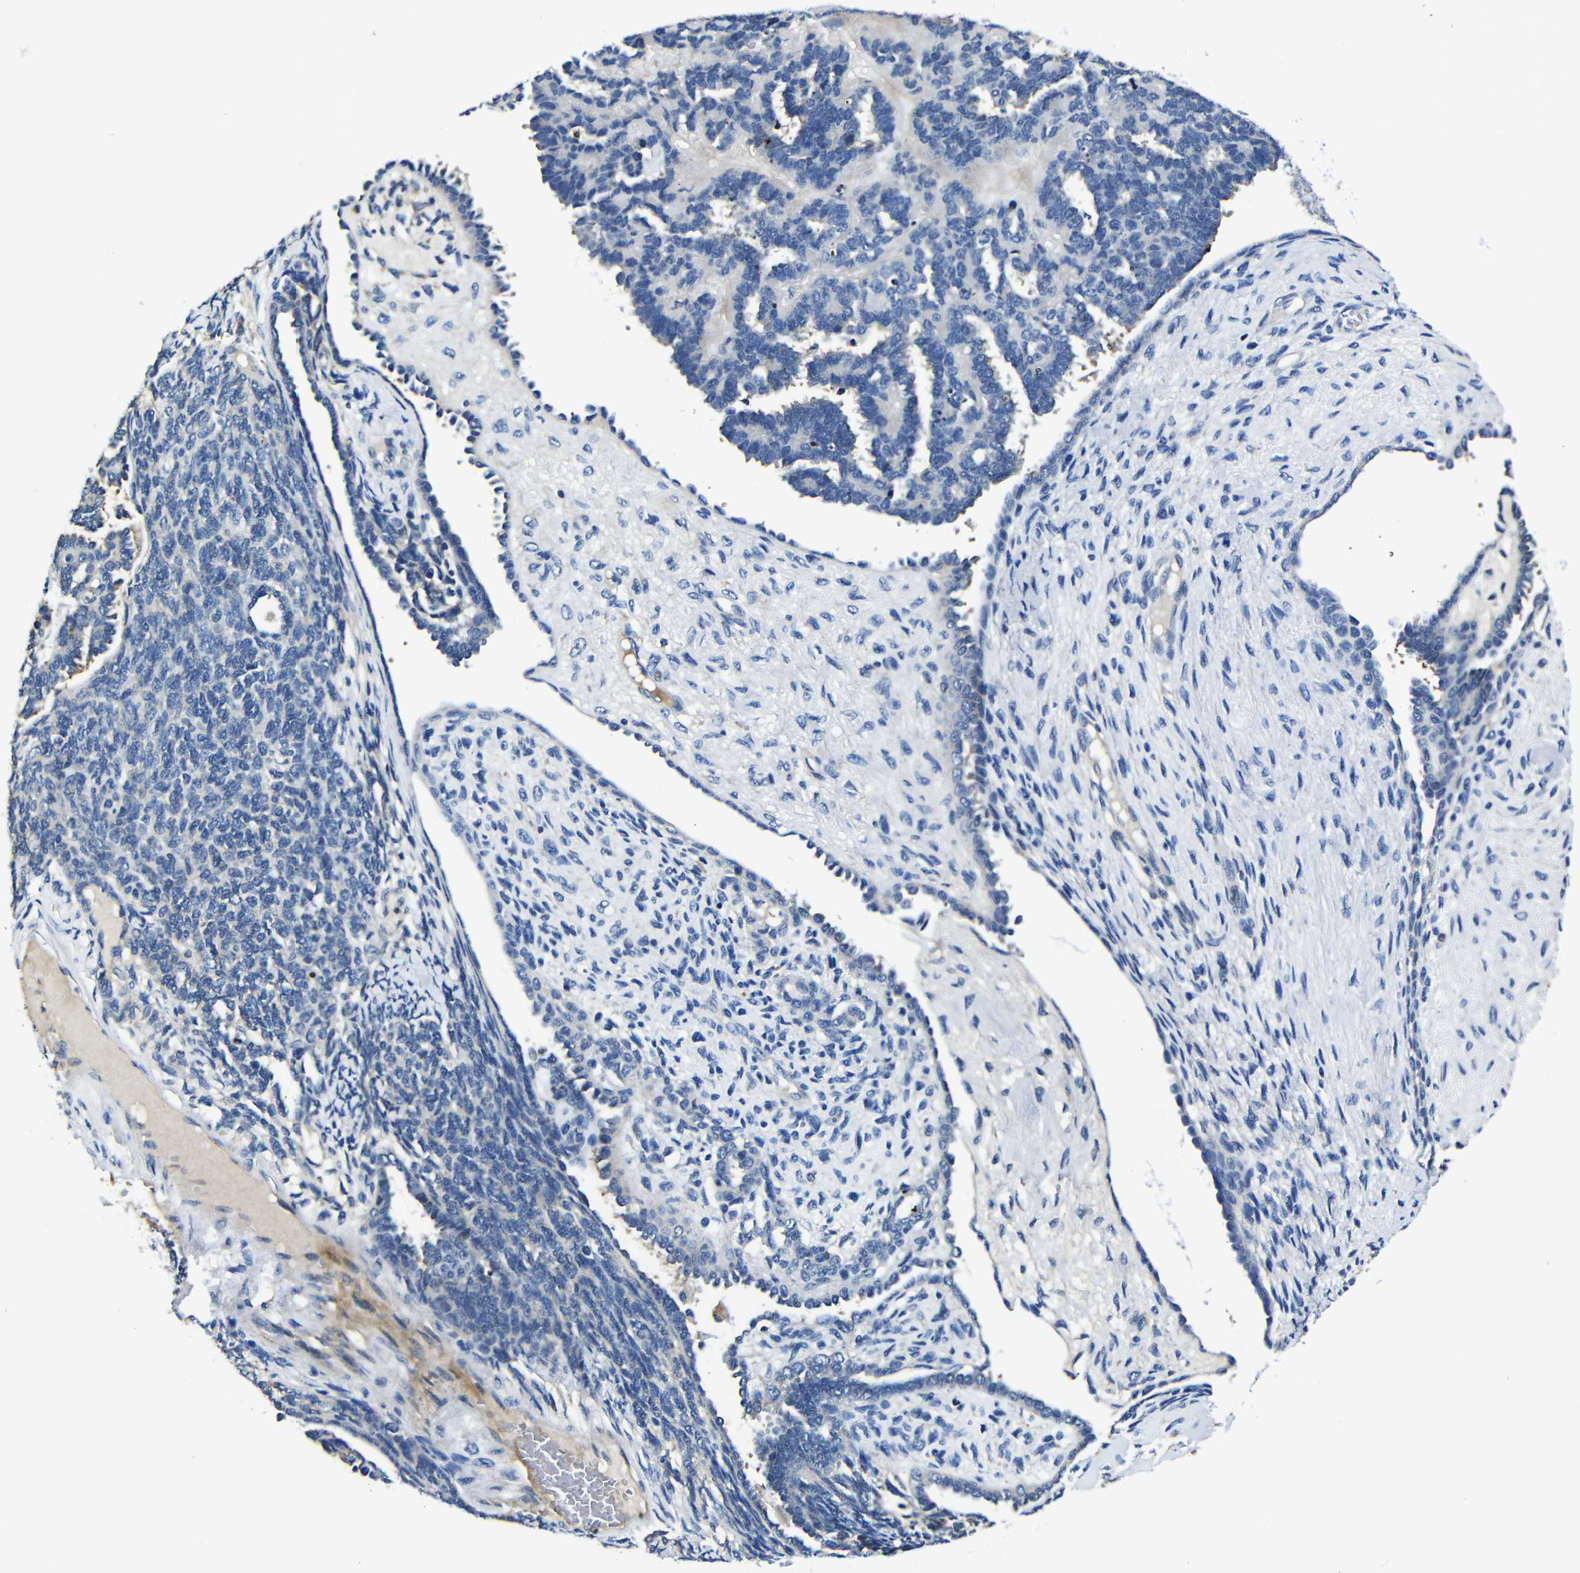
{"staining": {"intensity": "negative", "quantity": "none", "location": "none"}, "tissue": "endometrial cancer", "cell_type": "Tumor cells", "image_type": "cancer", "snomed": [{"axis": "morphology", "description": "Neoplasm, malignant, NOS"}, {"axis": "topography", "description": "Endometrium"}], "caption": "Immunohistochemistry (IHC) of human endometrial cancer reveals no expression in tumor cells. Nuclei are stained in blue.", "gene": "AFDN", "patient": {"sex": "female", "age": 74}}